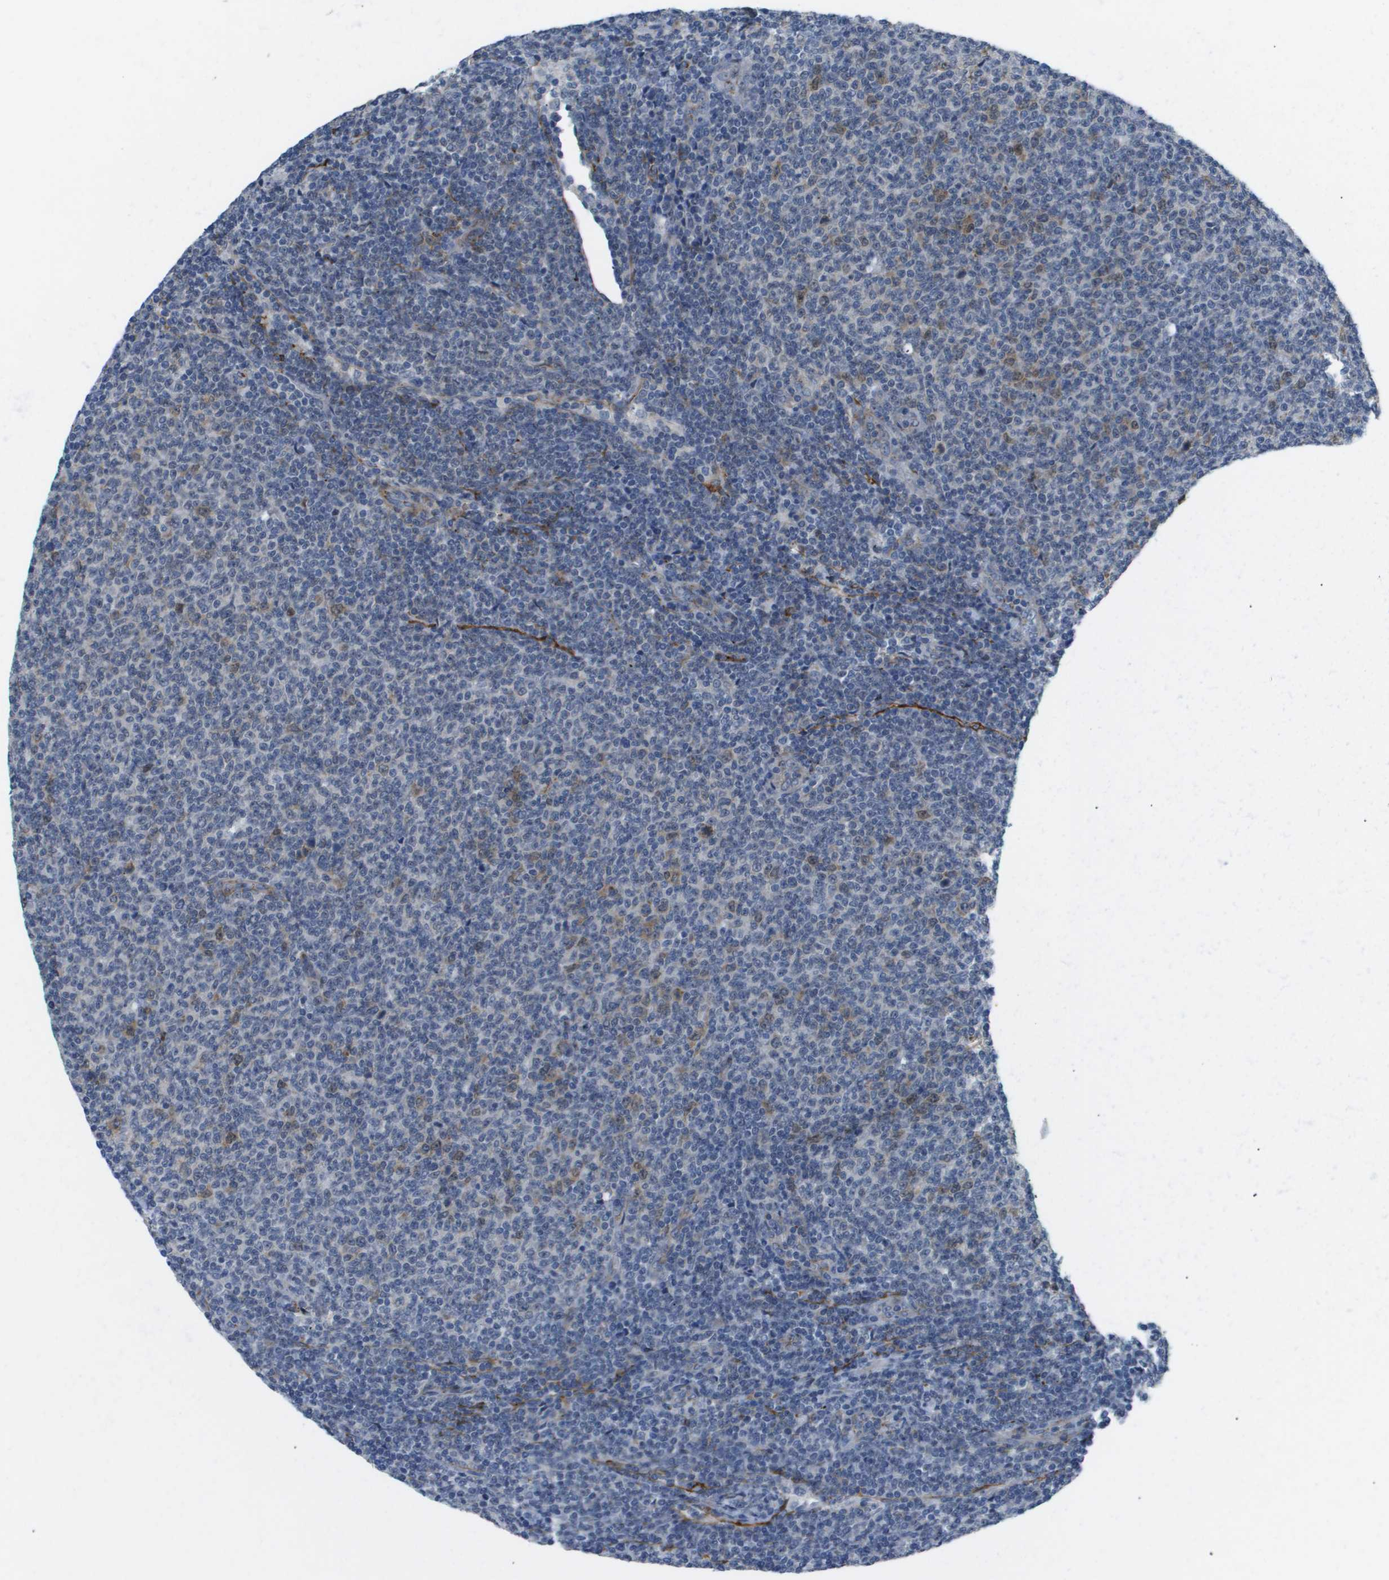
{"staining": {"intensity": "weak", "quantity": "<25%", "location": "cytoplasmic/membranous"}, "tissue": "lymphoma", "cell_type": "Tumor cells", "image_type": "cancer", "snomed": [{"axis": "morphology", "description": "Malignant lymphoma, non-Hodgkin's type, Low grade"}, {"axis": "topography", "description": "Lymph node"}], "caption": "Immunohistochemistry (IHC) of human malignant lymphoma, non-Hodgkin's type (low-grade) reveals no positivity in tumor cells.", "gene": "OTUD5", "patient": {"sex": "male", "age": 66}}